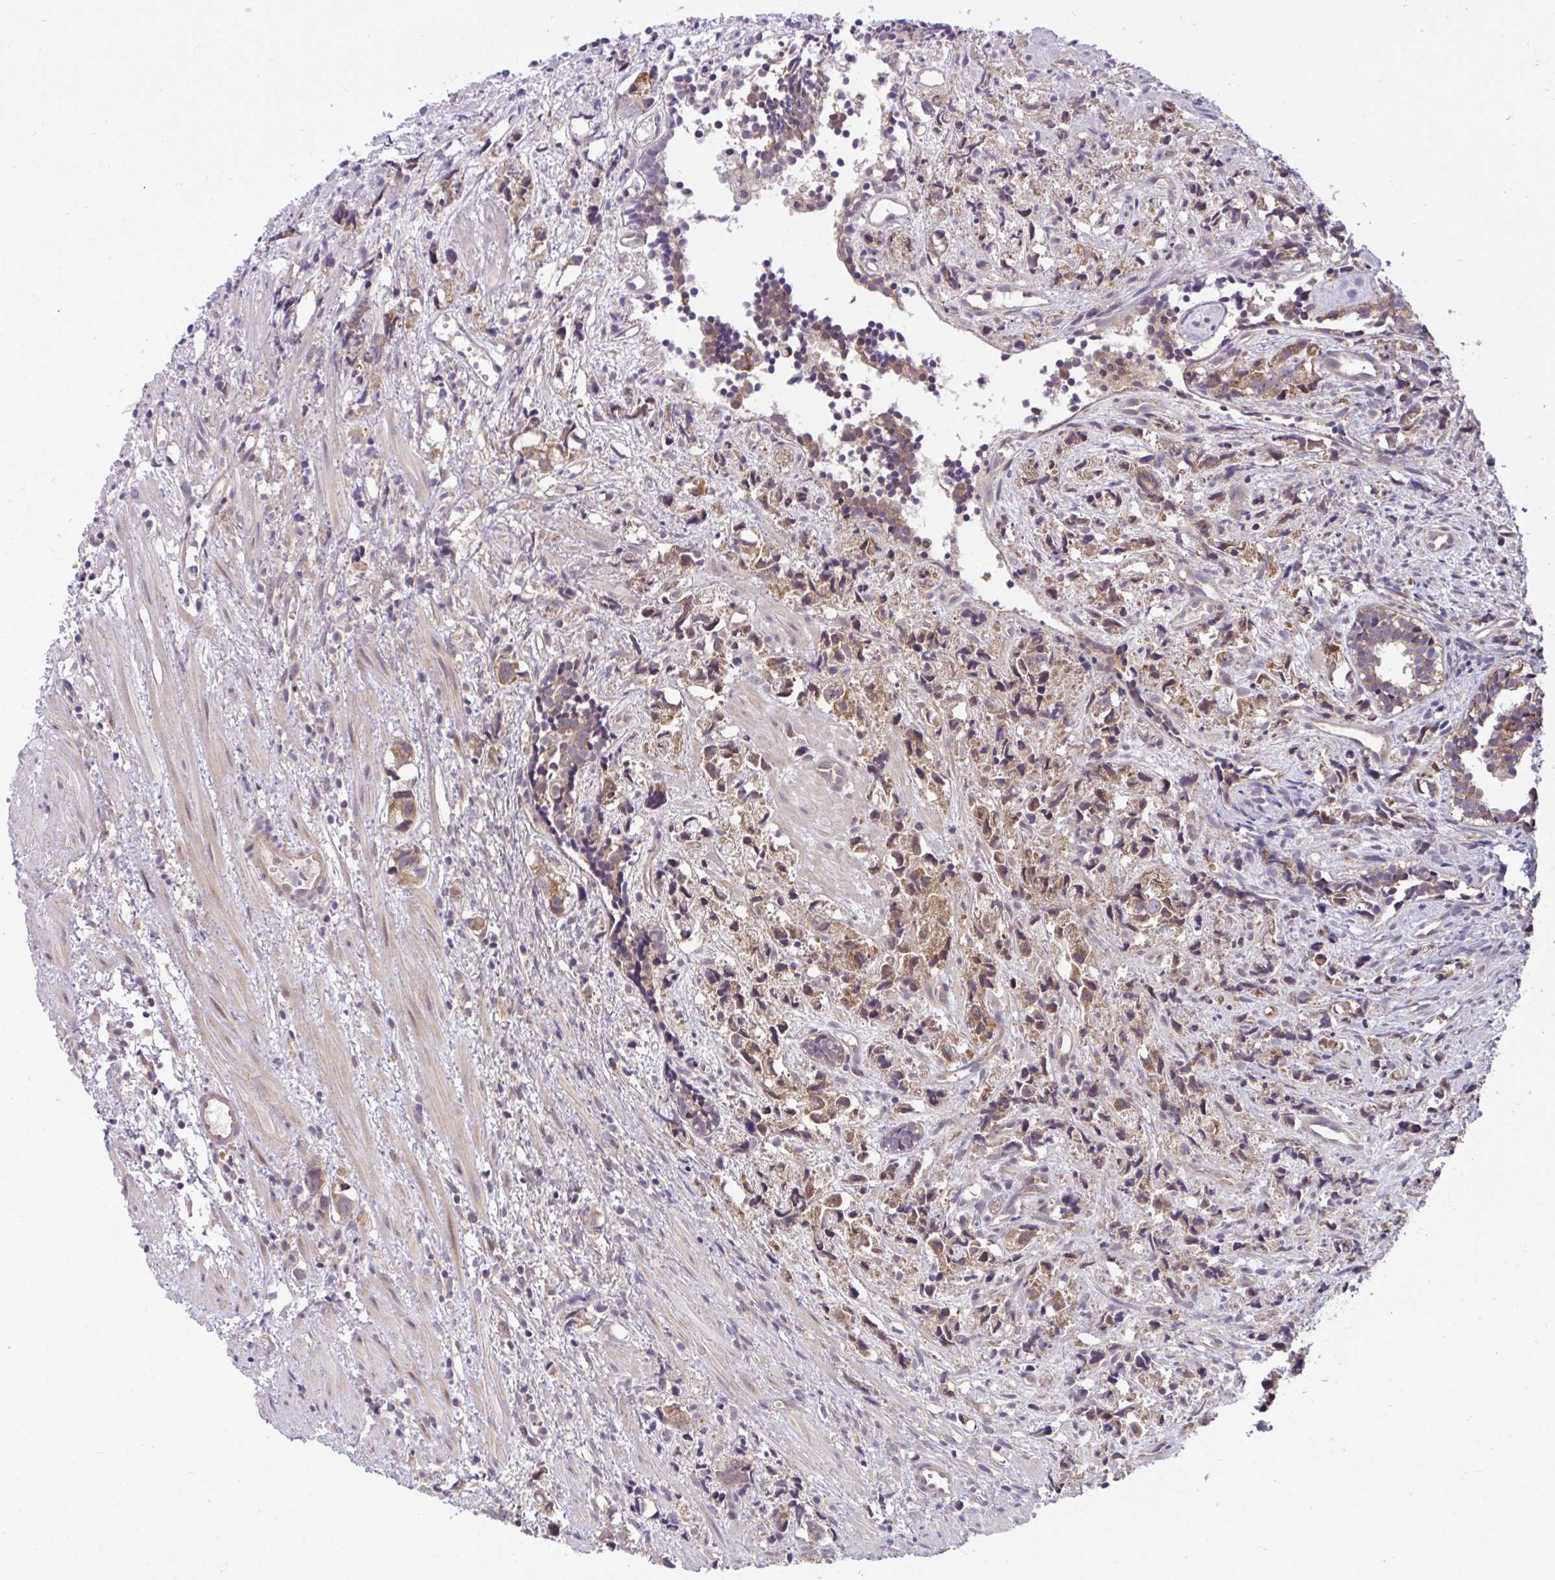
{"staining": {"intensity": "moderate", "quantity": "25%-75%", "location": "cytoplasmic/membranous"}, "tissue": "prostate cancer", "cell_type": "Tumor cells", "image_type": "cancer", "snomed": [{"axis": "morphology", "description": "Adenocarcinoma, High grade"}, {"axis": "topography", "description": "Prostate"}], "caption": "Prostate cancer (high-grade adenocarcinoma) stained with DAB (3,3'-diaminobenzidine) IHC reveals medium levels of moderate cytoplasmic/membranous positivity in approximately 25%-75% of tumor cells.", "gene": "RDH14", "patient": {"sex": "male", "age": 58}}